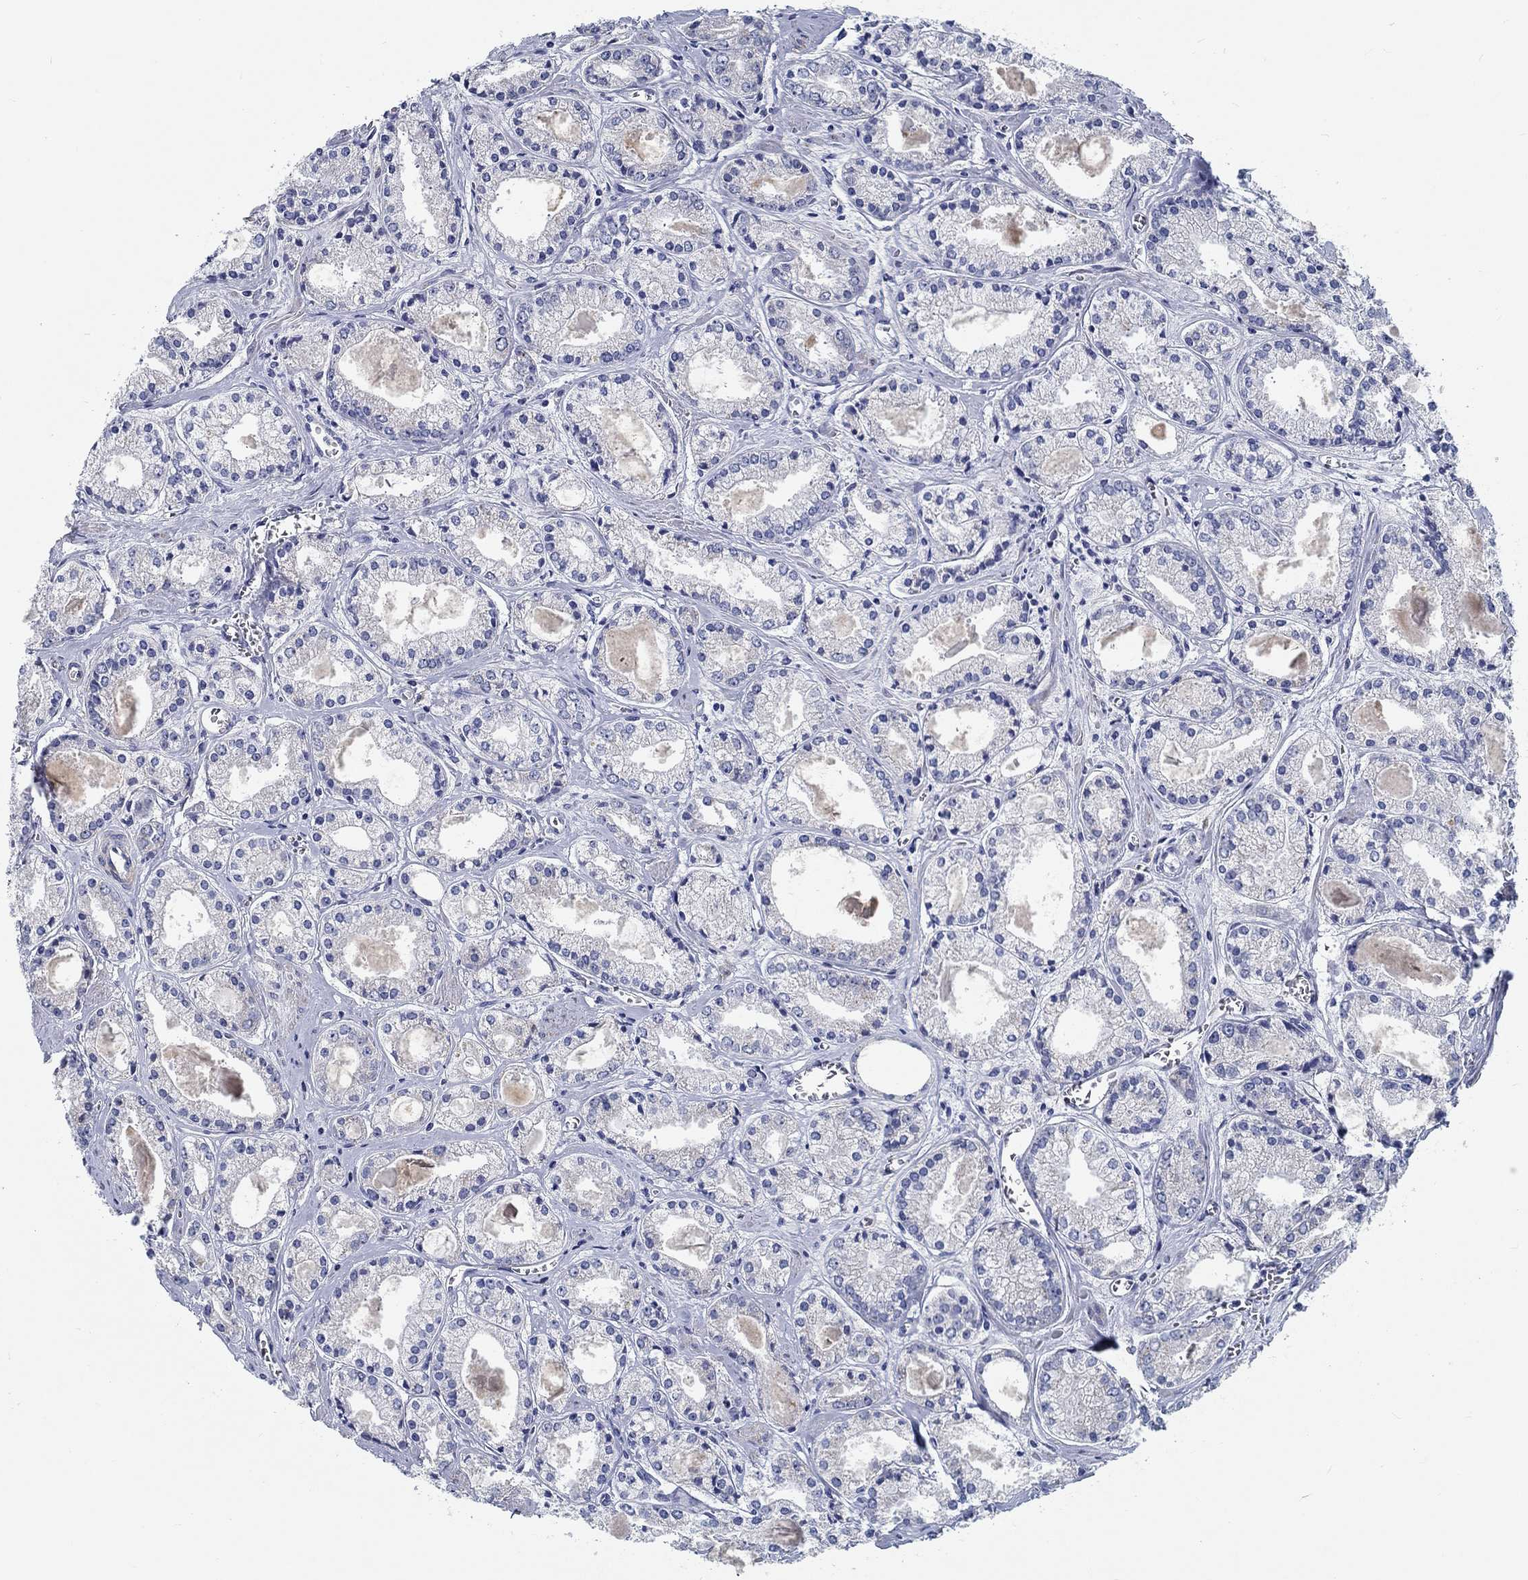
{"staining": {"intensity": "negative", "quantity": "none", "location": "none"}, "tissue": "prostate cancer", "cell_type": "Tumor cells", "image_type": "cancer", "snomed": [{"axis": "morphology", "description": "Adenocarcinoma, NOS"}, {"axis": "topography", "description": "Prostate"}], "caption": "The immunohistochemistry (IHC) photomicrograph has no significant staining in tumor cells of prostate adenocarcinoma tissue. (Brightfield microscopy of DAB (3,3'-diaminobenzidine) IHC at high magnification).", "gene": "MYBPC1", "patient": {"sex": "male", "age": 72}}